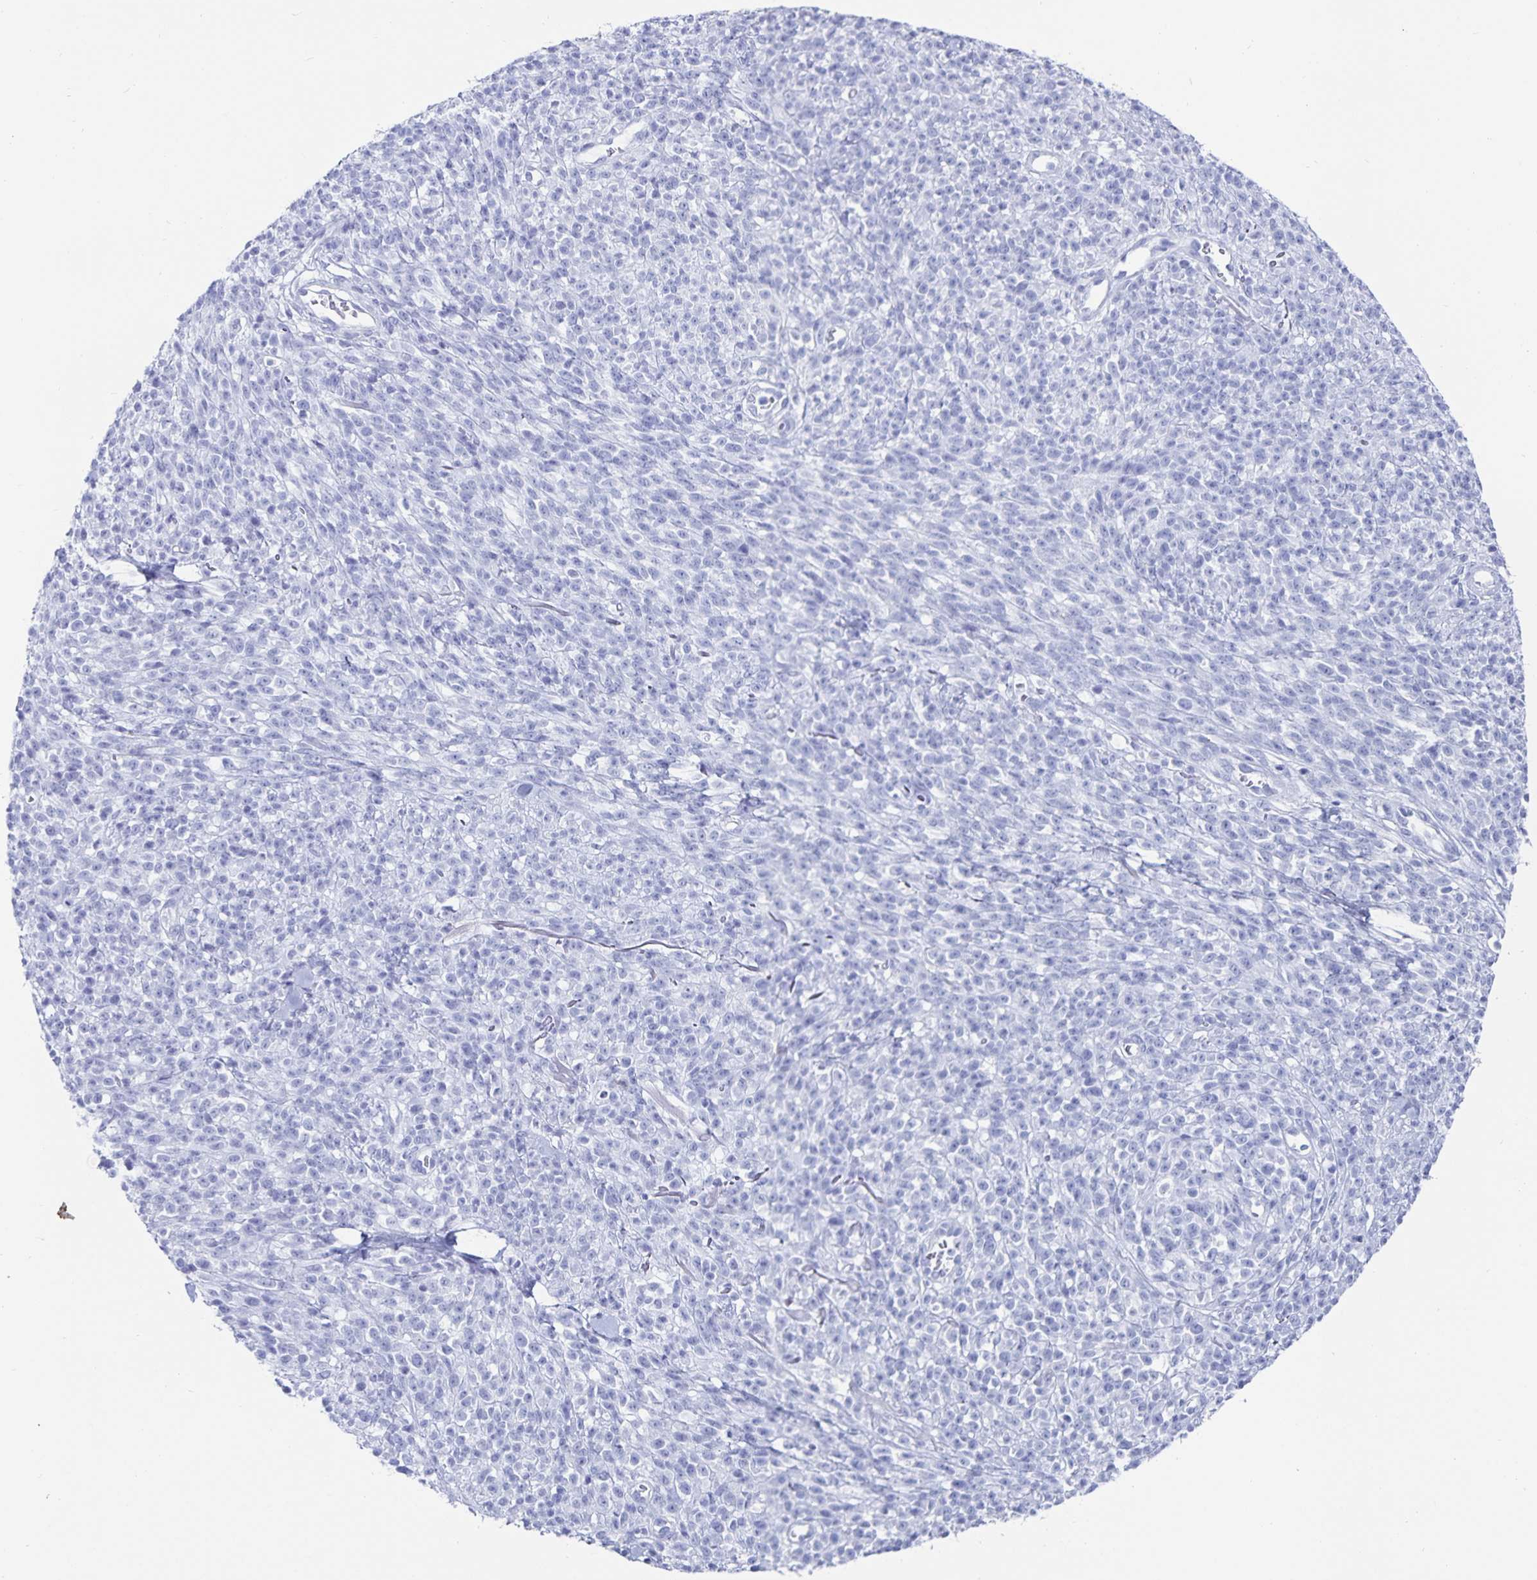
{"staining": {"intensity": "negative", "quantity": "none", "location": "none"}, "tissue": "melanoma", "cell_type": "Tumor cells", "image_type": "cancer", "snomed": [{"axis": "morphology", "description": "Malignant melanoma, NOS"}, {"axis": "topography", "description": "Skin"}, {"axis": "topography", "description": "Skin of trunk"}], "caption": "Immunohistochemistry photomicrograph of human melanoma stained for a protein (brown), which reveals no staining in tumor cells.", "gene": "C19orf73", "patient": {"sex": "male", "age": 74}}